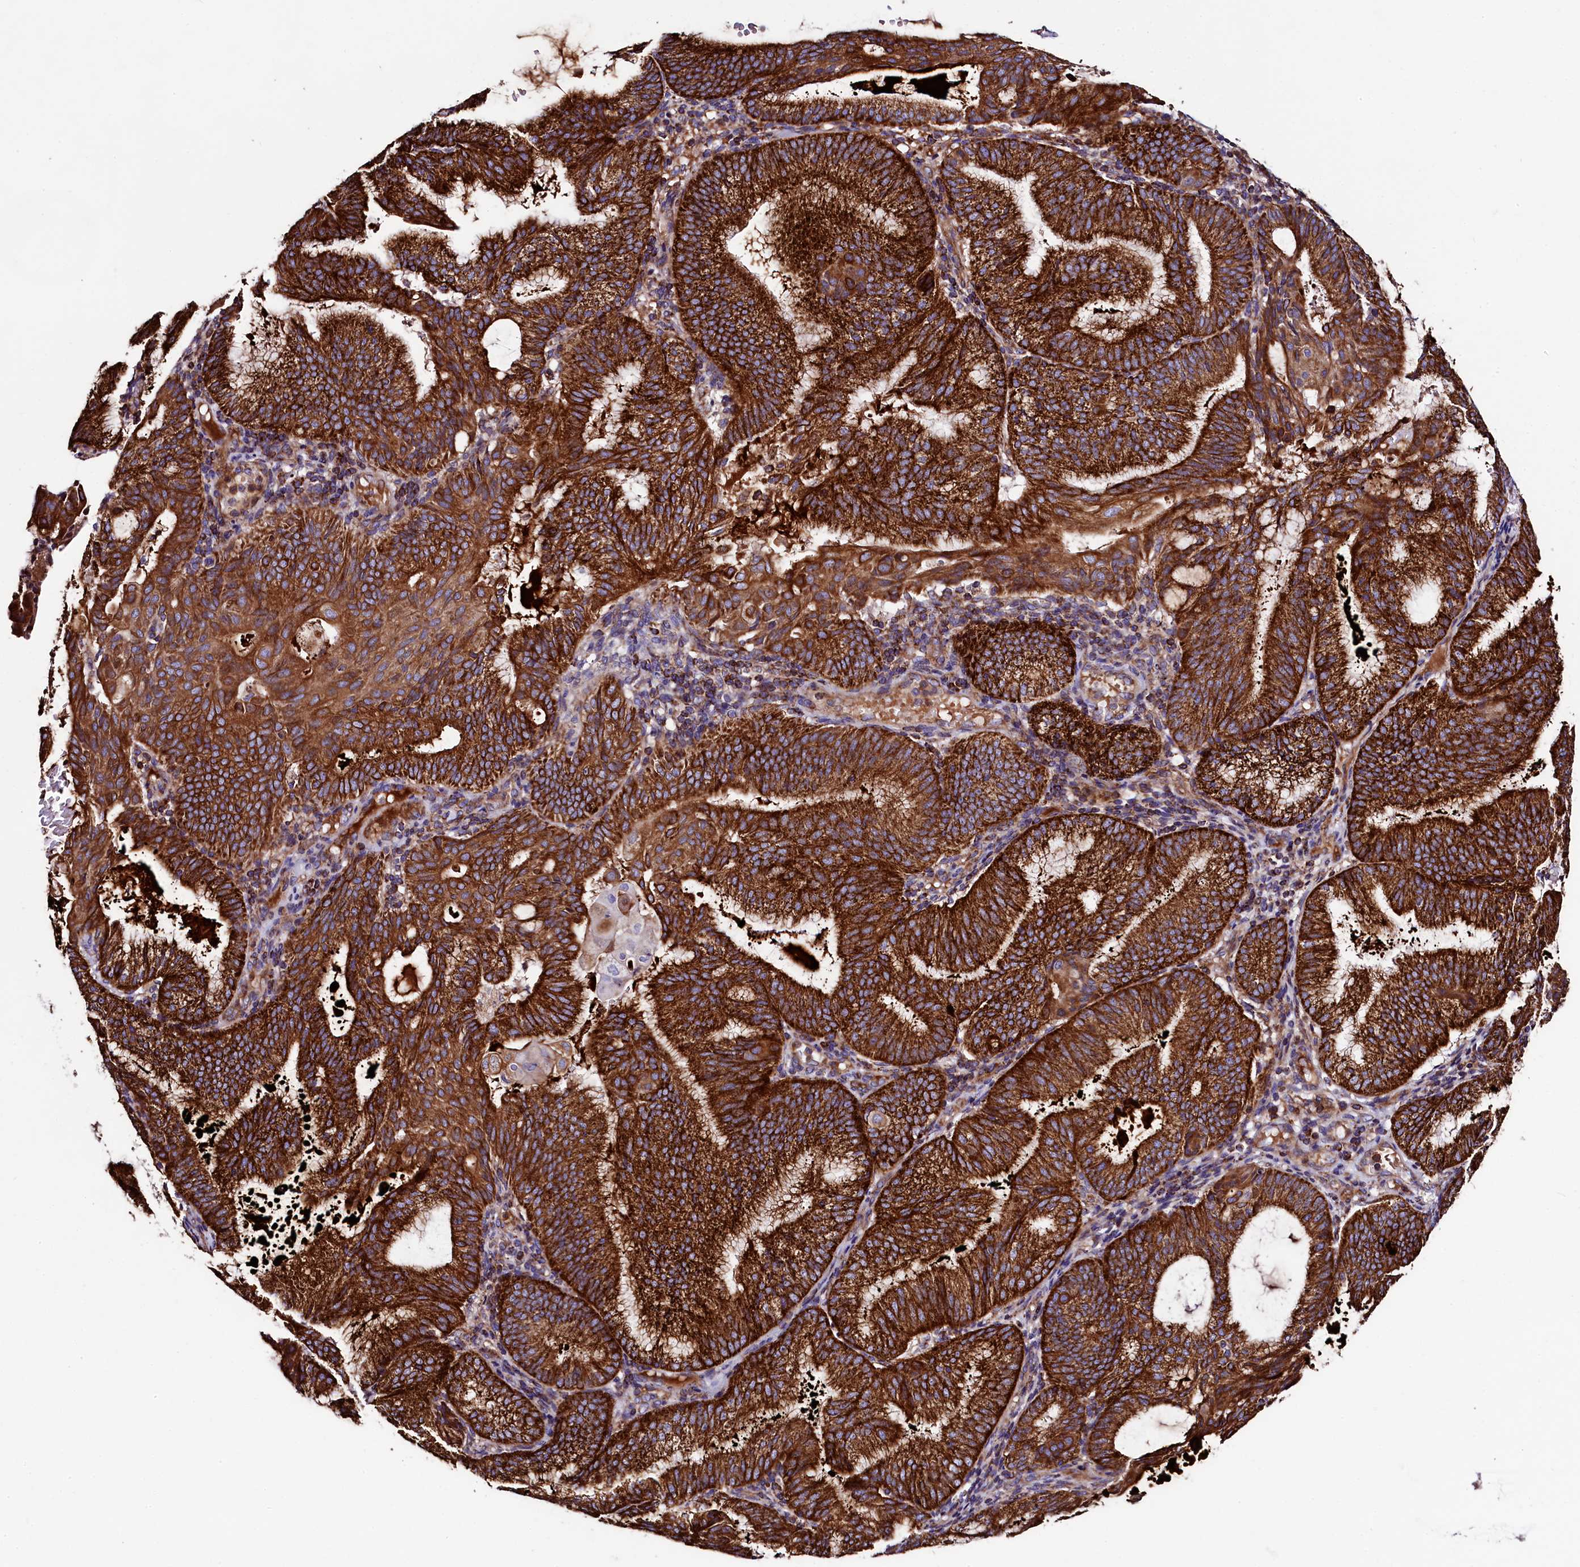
{"staining": {"intensity": "strong", "quantity": ">75%", "location": "cytoplasmic/membranous"}, "tissue": "endometrial cancer", "cell_type": "Tumor cells", "image_type": "cancer", "snomed": [{"axis": "morphology", "description": "Adenocarcinoma, NOS"}, {"axis": "topography", "description": "Endometrium"}], "caption": "The photomicrograph demonstrates staining of endometrial cancer, revealing strong cytoplasmic/membranous protein expression (brown color) within tumor cells.", "gene": "CLYBL", "patient": {"sex": "female", "age": 49}}